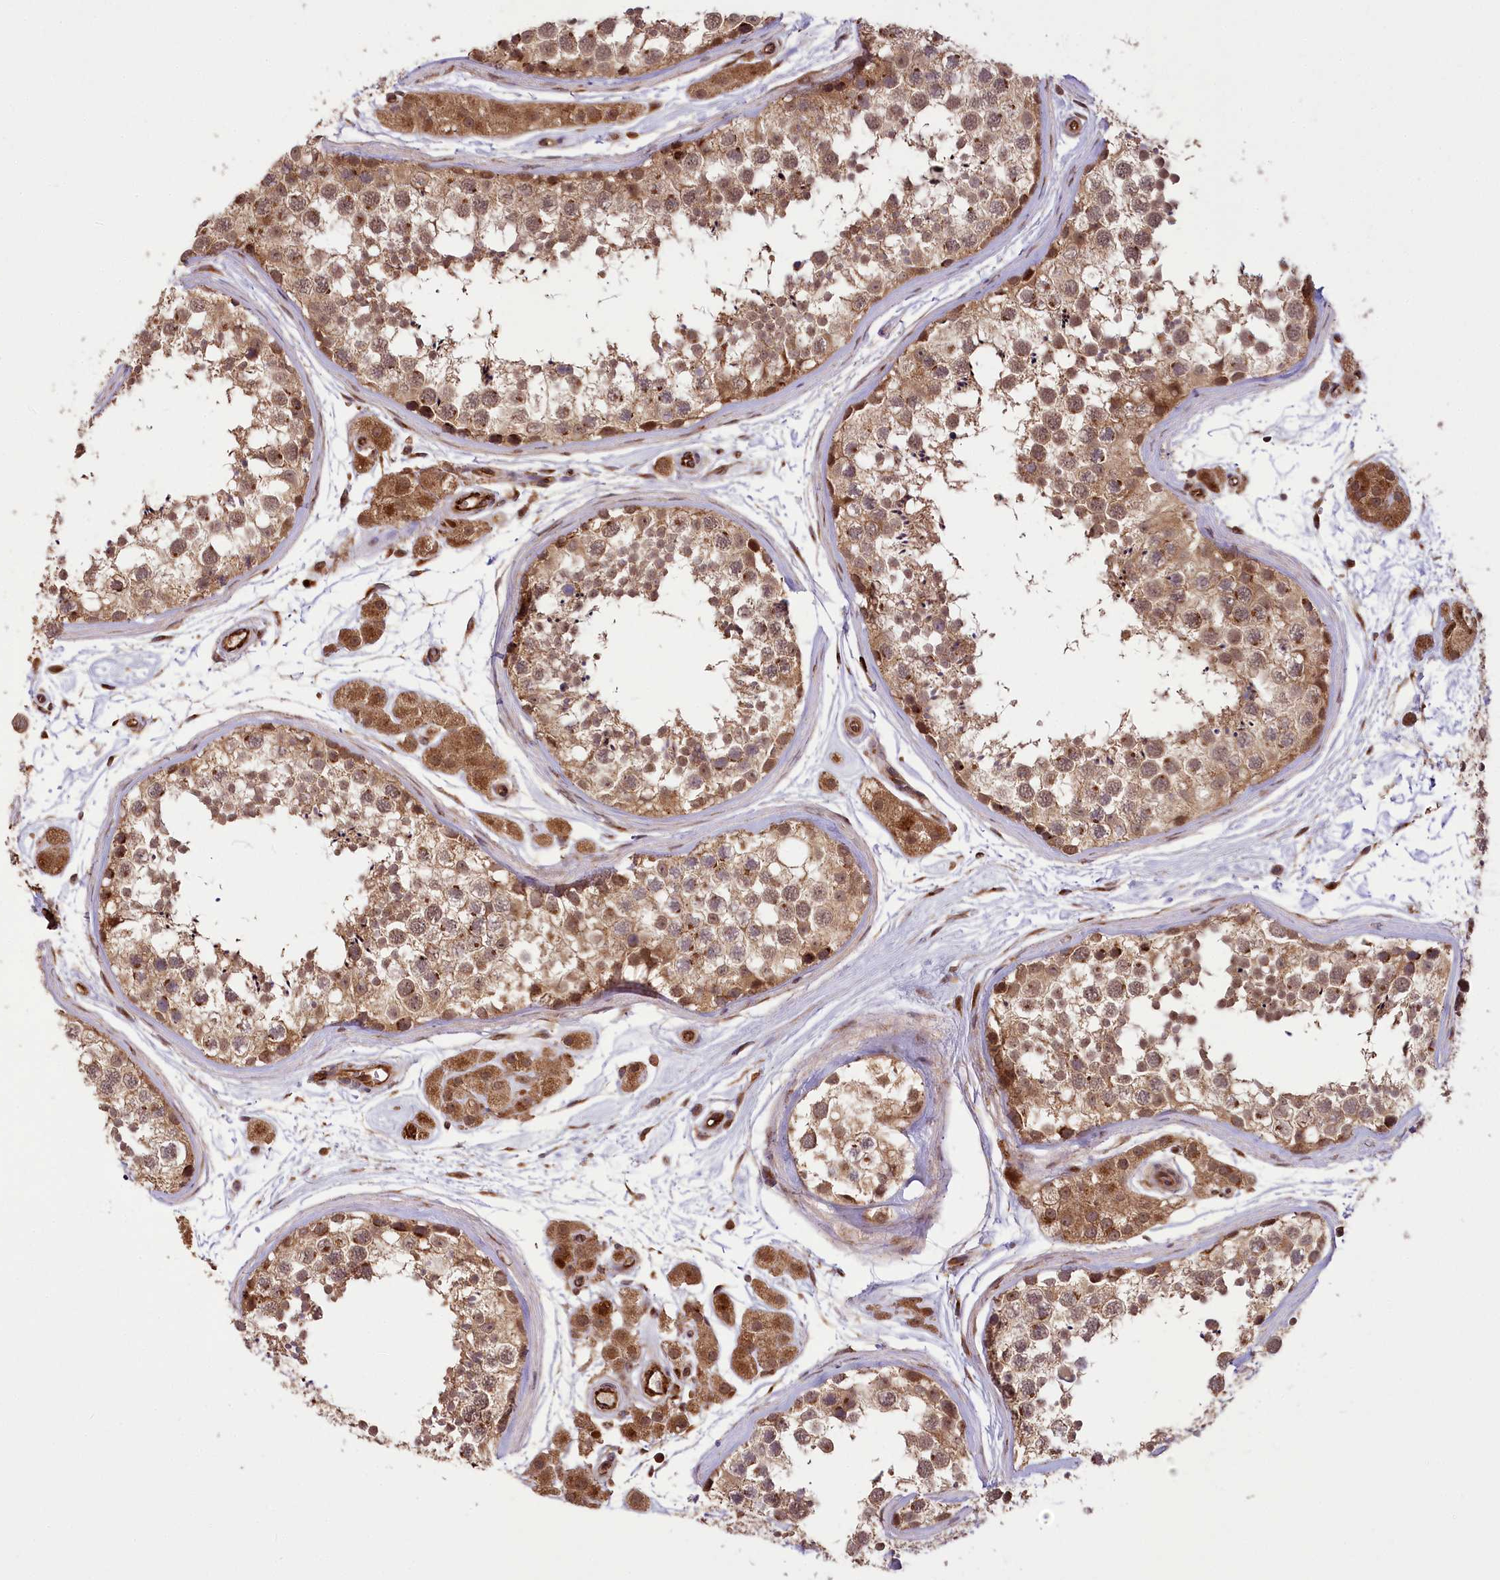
{"staining": {"intensity": "moderate", "quantity": ">75%", "location": "cytoplasmic/membranous,nuclear"}, "tissue": "testis", "cell_type": "Cells in seminiferous ducts", "image_type": "normal", "snomed": [{"axis": "morphology", "description": "Normal tissue, NOS"}, {"axis": "topography", "description": "Testis"}], "caption": "Immunohistochemical staining of unremarkable human testis exhibits >75% levels of moderate cytoplasmic/membranous,nuclear protein expression in about >75% of cells in seminiferous ducts.", "gene": "CARD19", "patient": {"sex": "male", "age": 56}}